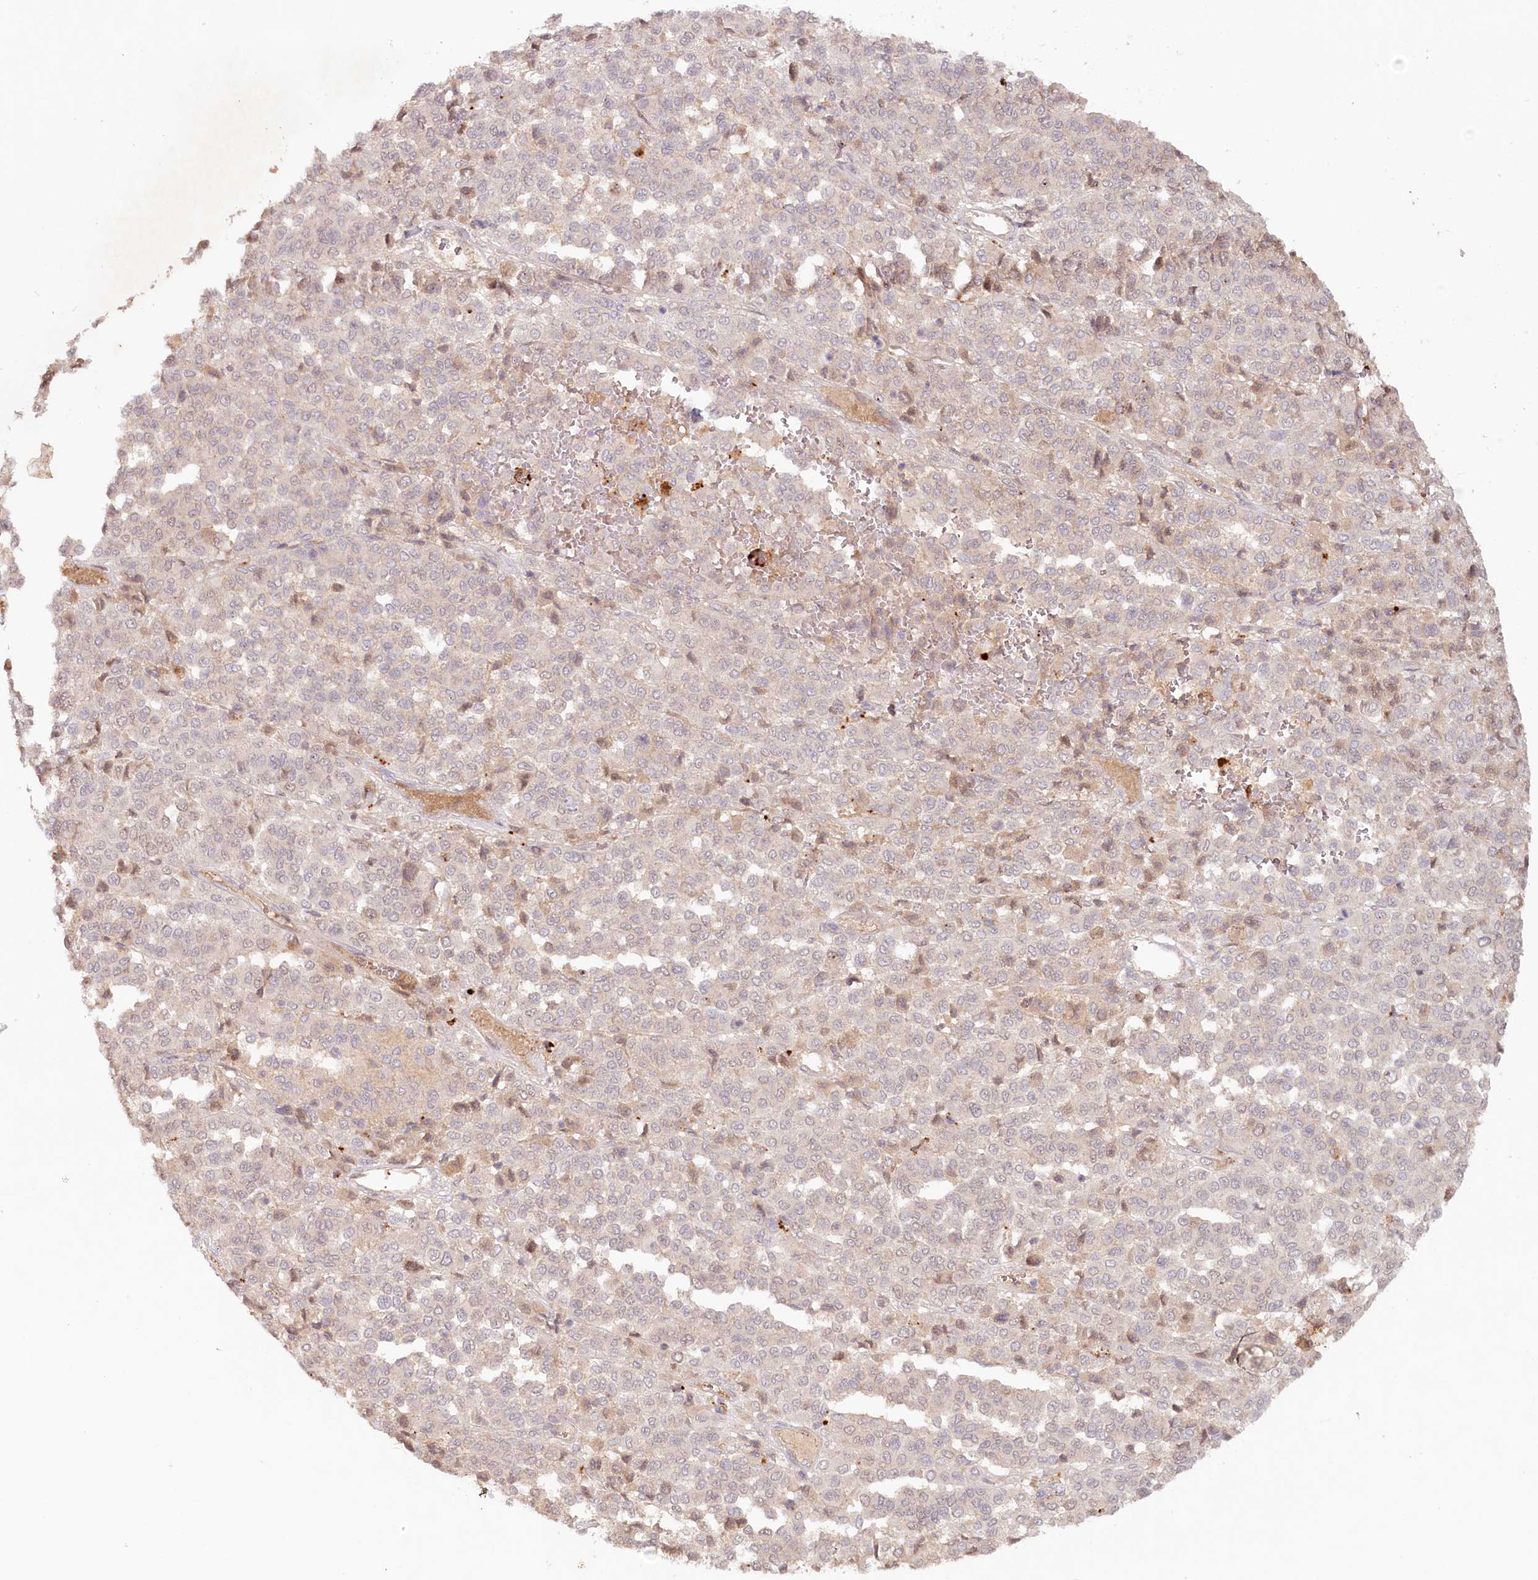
{"staining": {"intensity": "negative", "quantity": "none", "location": "none"}, "tissue": "melanoma", "cell_type": "Tumor cells", "image_type": "cancer", "snomed": [{"axis": "morphology", "description": "Malignant melanoma, Metastatic site"}, {"axis": "topography", "description": "Pancreas"}], "caption": "Protein analysis of malignant melanoma (metastatic site) exhibits no significant expression in tumor cells.", "gene": "PSAPL1", "patient": {"sex": "female", "age": 30}}